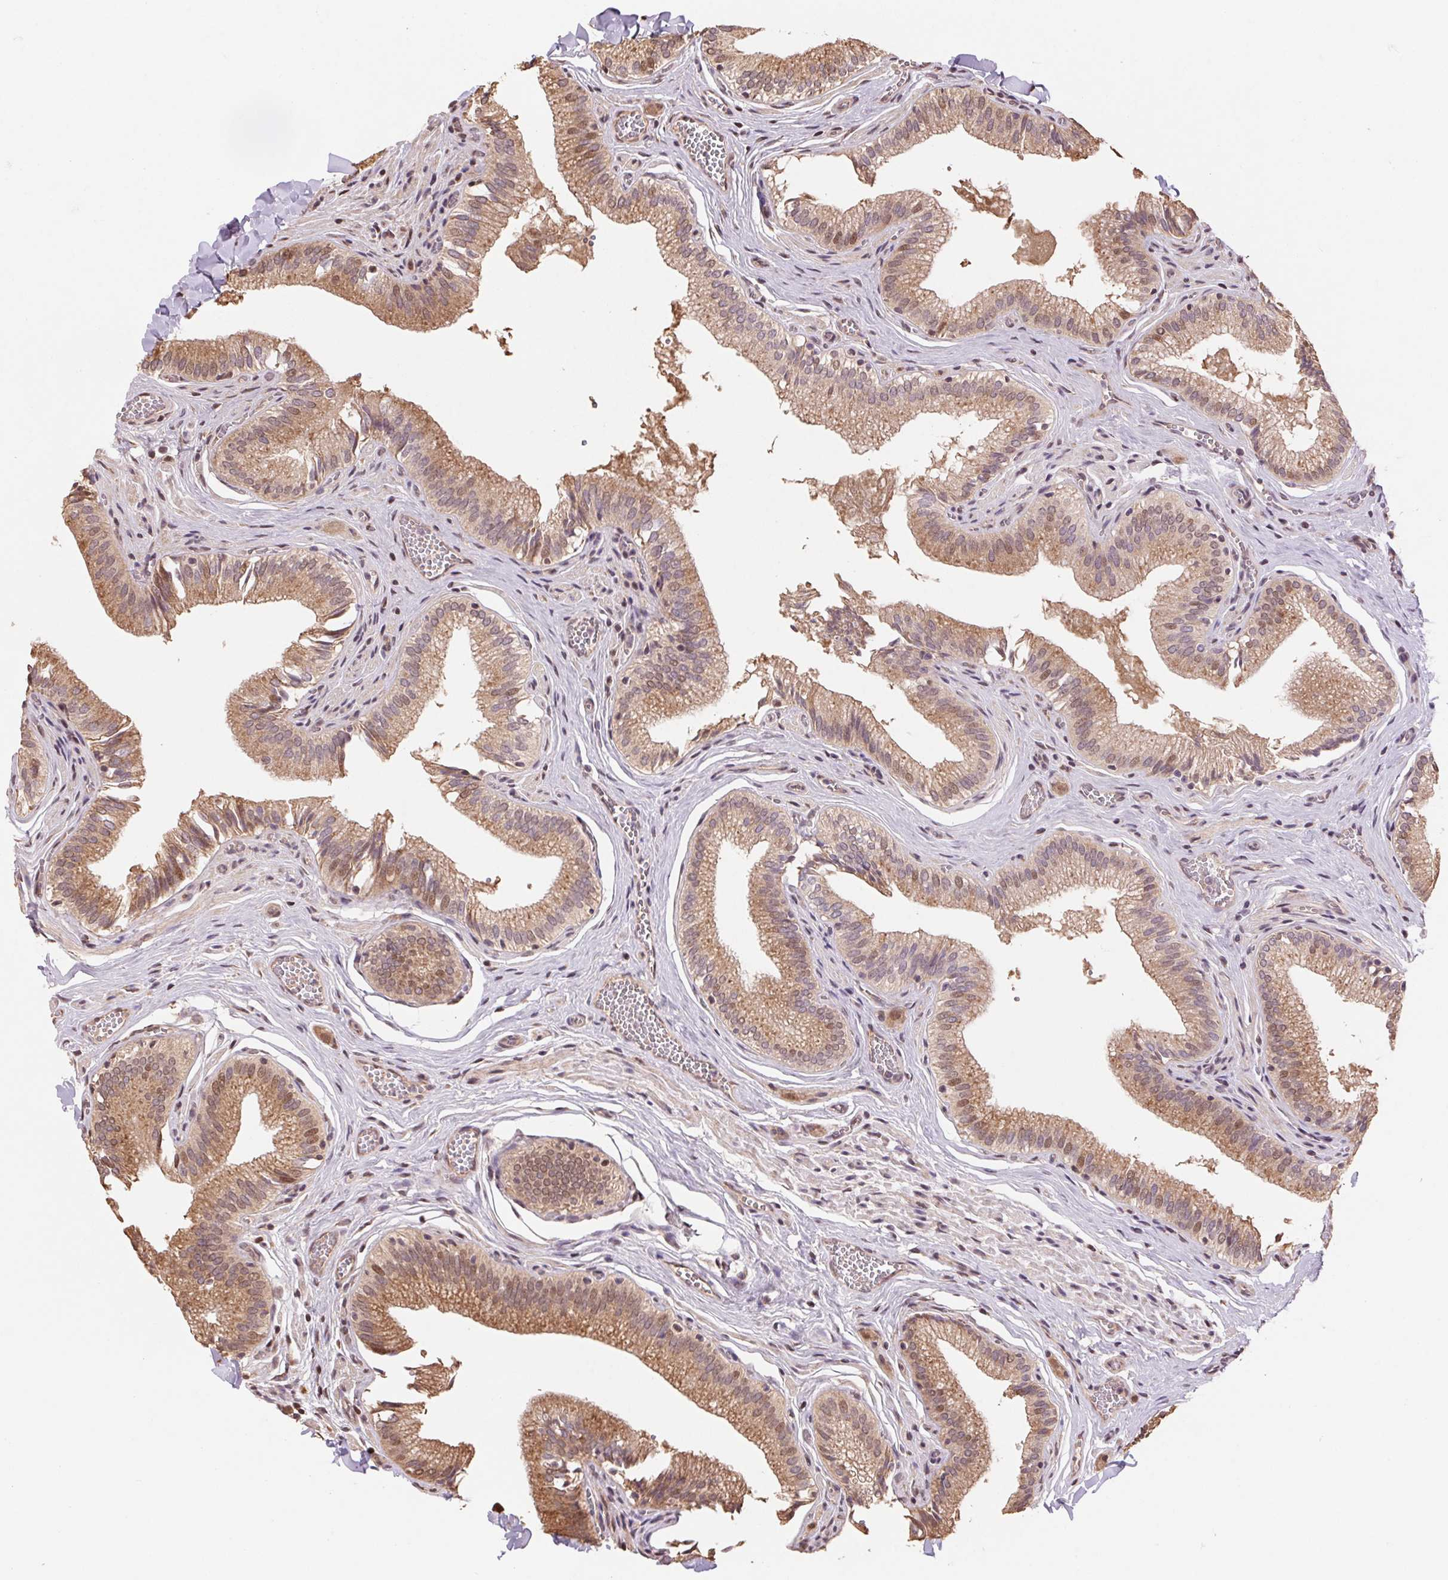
{"staining": {"intensity": "moderate", "quantity": ">75%", "location": "cytoplasmic/membranous"}, "tissue": "gallbladder", "cell_type": "Glandular cells", "image_type": "normal", "snomed": [{"axis": "morphology", "description": "Normal tissue, NOS"}, {"axis": "topography", "description": "Gallbladder"}, {"axis": "topography", "description": "Peripheral nerve tissue"}], "caption": "IHC histopathology image of benign gallbladder stained for a protein (brown), which demonstrates medium levels of moderate cytoplasmic/membranous expression in about >75% of glandular cells.", "gene": "CUTA", "patient": {"sex": "male", "age": 17}}